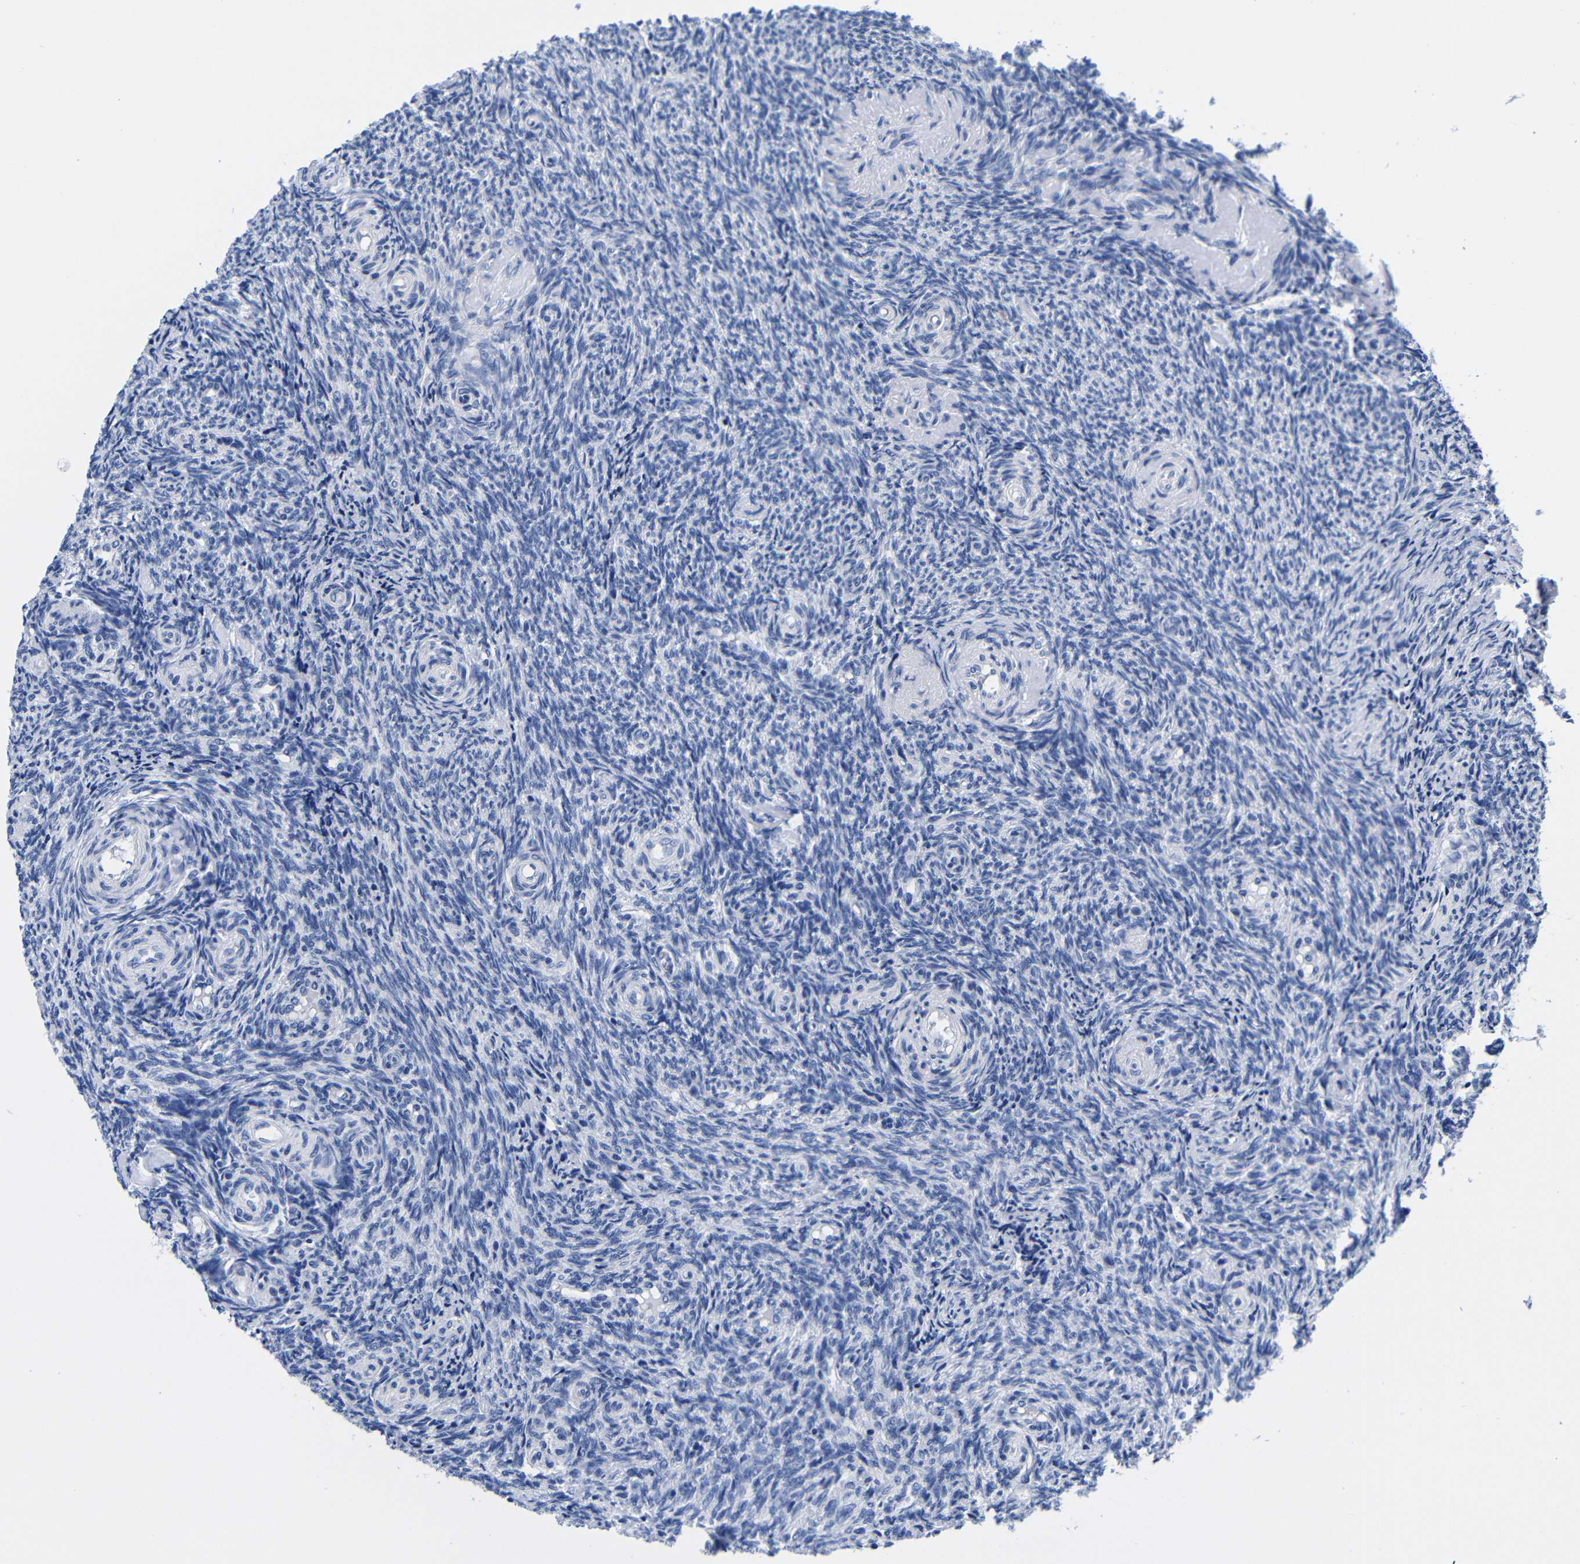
{"staining": {"intensity": "negative", "quantity": "none", "location": "none"}, "tissue": "ovary", "cell_type": "Follicle cells", "image_type": "normal", "snomed": [{"axis": "morphology", "description": "Normal tissue, NOS"}, {"axis": "topography", "description": "Ovary"}], "caption": "Immunohistochemistry (IHC) of benign ovary demonstrates no positivity in follicle cells.", "gene": "CLEC4G", "patient": {"sex": "female", "age": 41}}